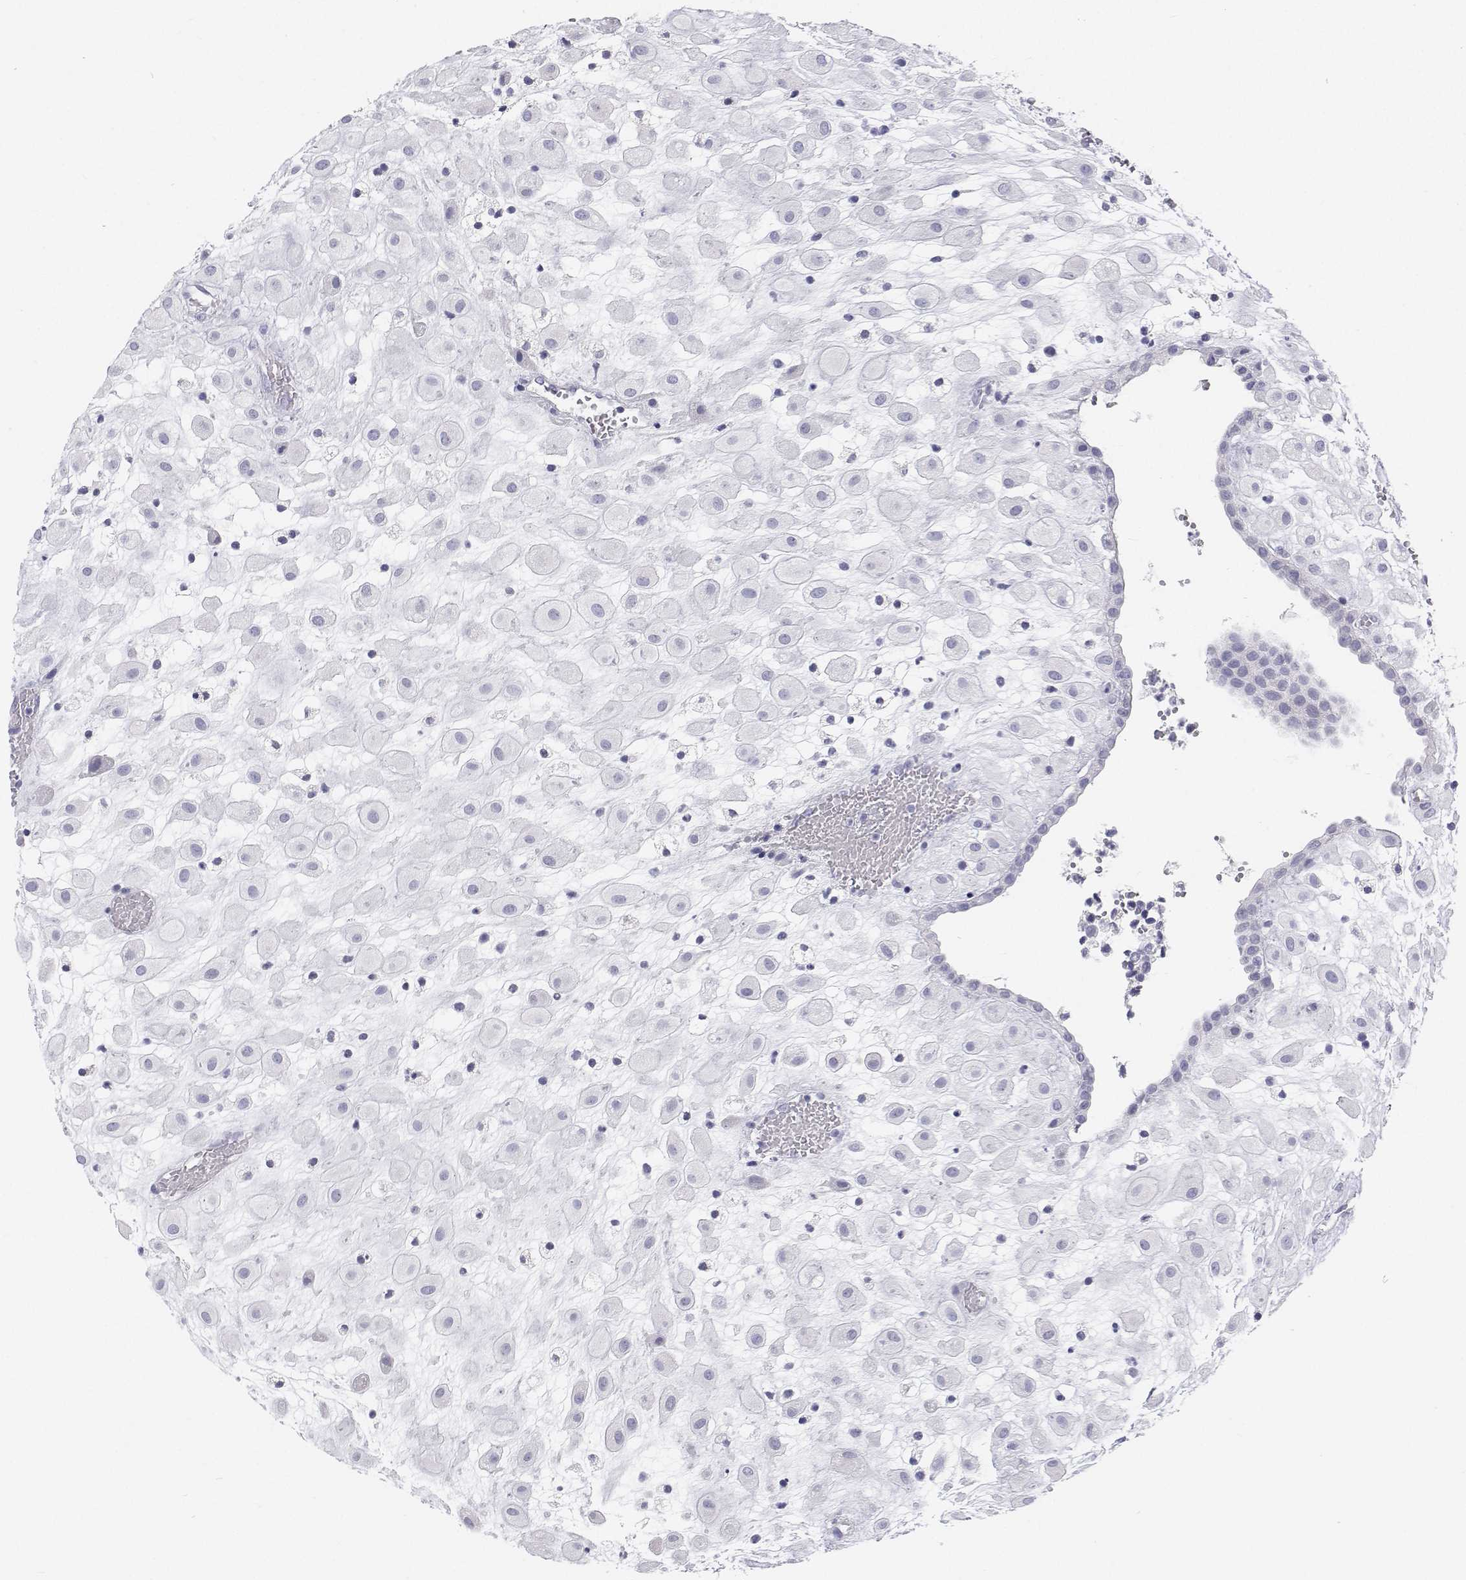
{"staining": {"intensity": "negative", "quantity": "none", "location": "none"}, "tissue": "placenta", "cell_type": "Decidual cells", "image_type": "normal", "snomed": [{"axis": "morphology", "description": "Normal tissue, NOS"}, {"axis": "topography", "description": "Placenta"}], "caption": "Image shows no protein positivity in decidual cells of unremarkable placenta.", "gene": "TTN", "patient": {"sex": "female", "age": 24}}